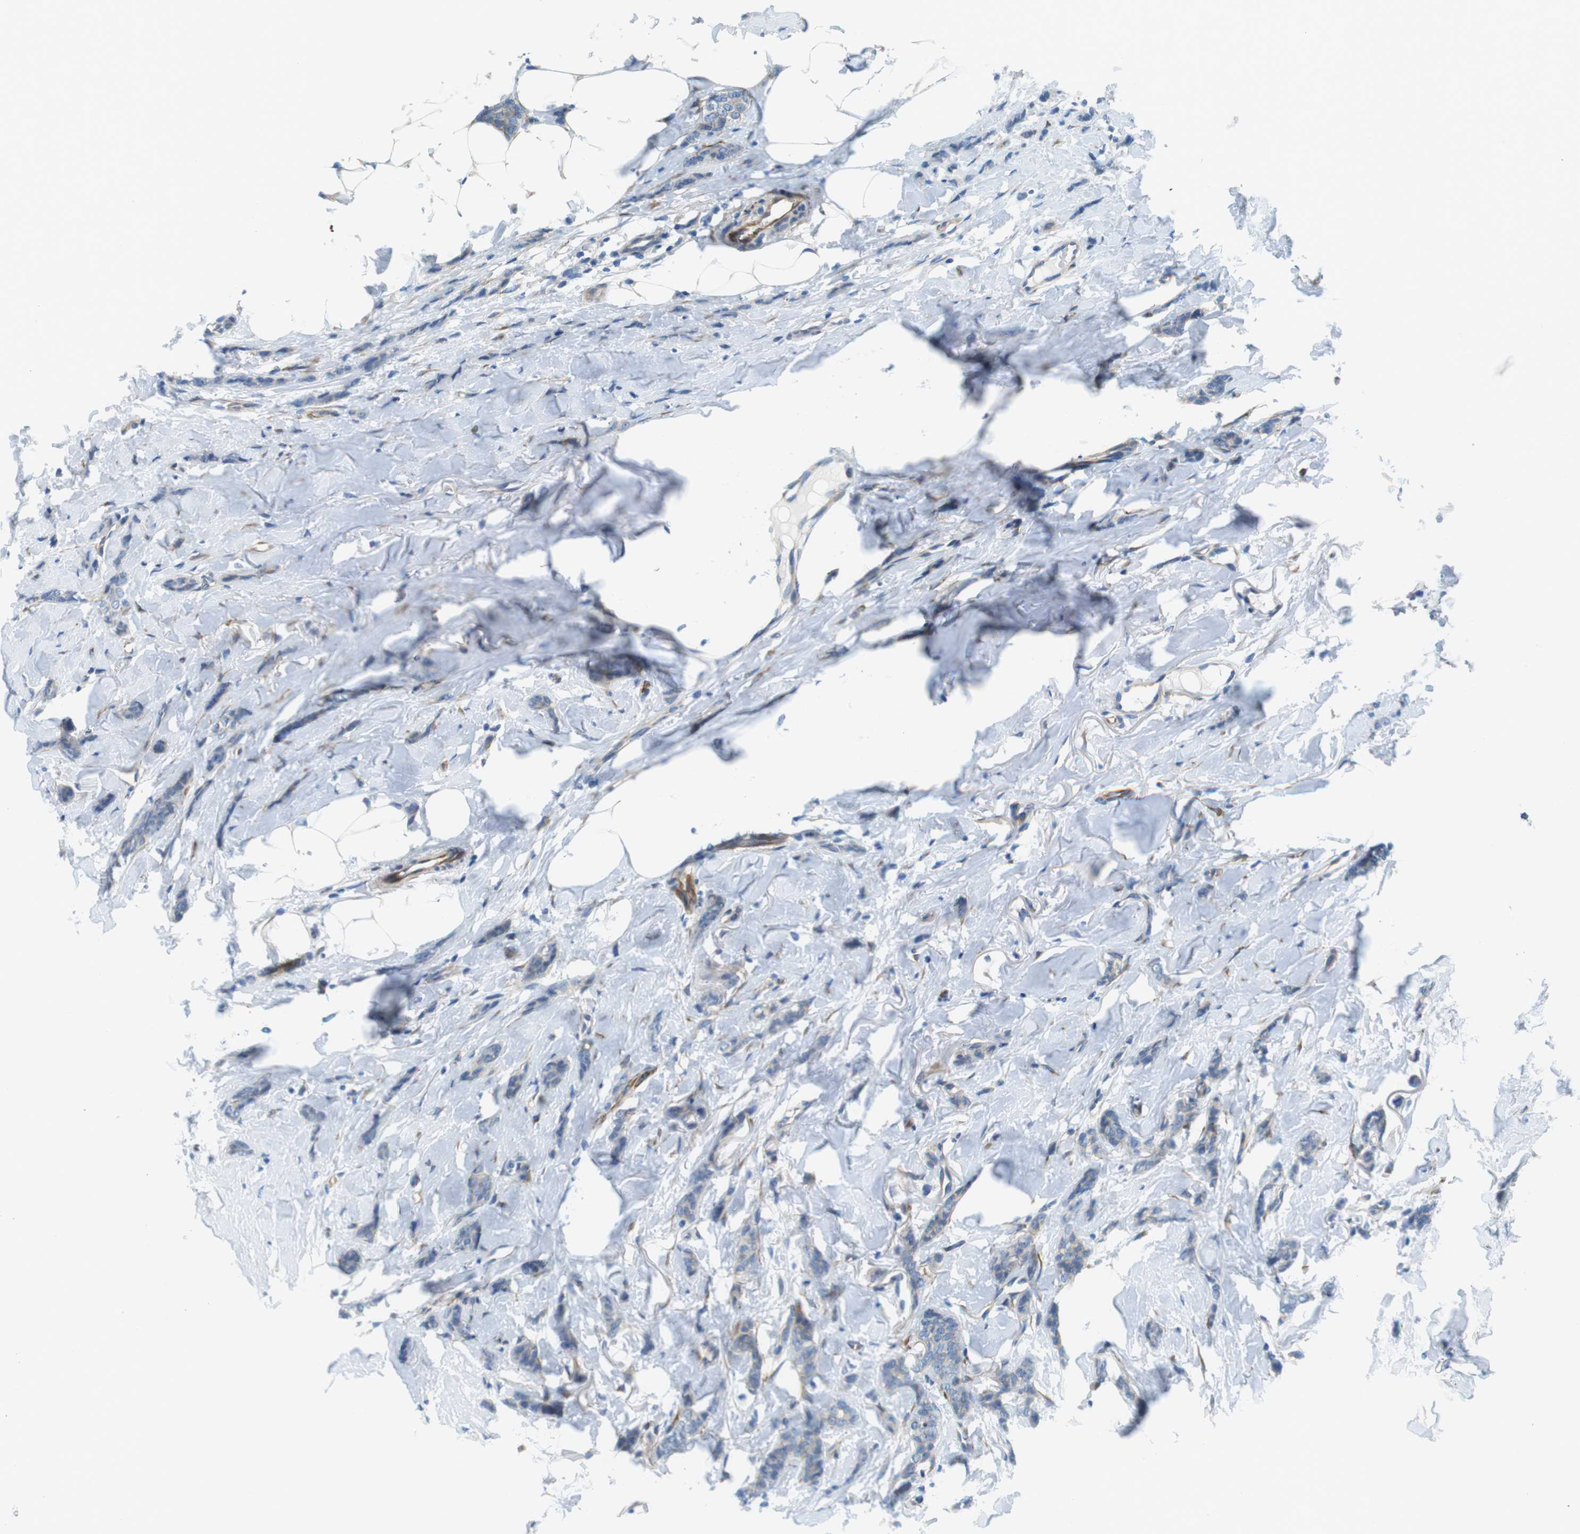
{"staining": {"intensity": "weak", "quantity": ">75%", "location": "cytoplasmic/membranous"}, "tissue": "breast cancer", "cell_type": "Tumor cells", "image_type": "cancer", "snomed": [{"axis": "morphology", "description": "Lobular carcinoma"}, {"axis": "topography", "description": "Skin"}, {"axis": "topography", "description": "Breast"}], "caption": "Protein staining by IHC exhibits weak cytoplasmic/membranous staining in about >75% of tumor cells in breast cancer (lobular carcinoma).", "gene": "EMP2", "patient": {"sex": "female", "age": 46}}